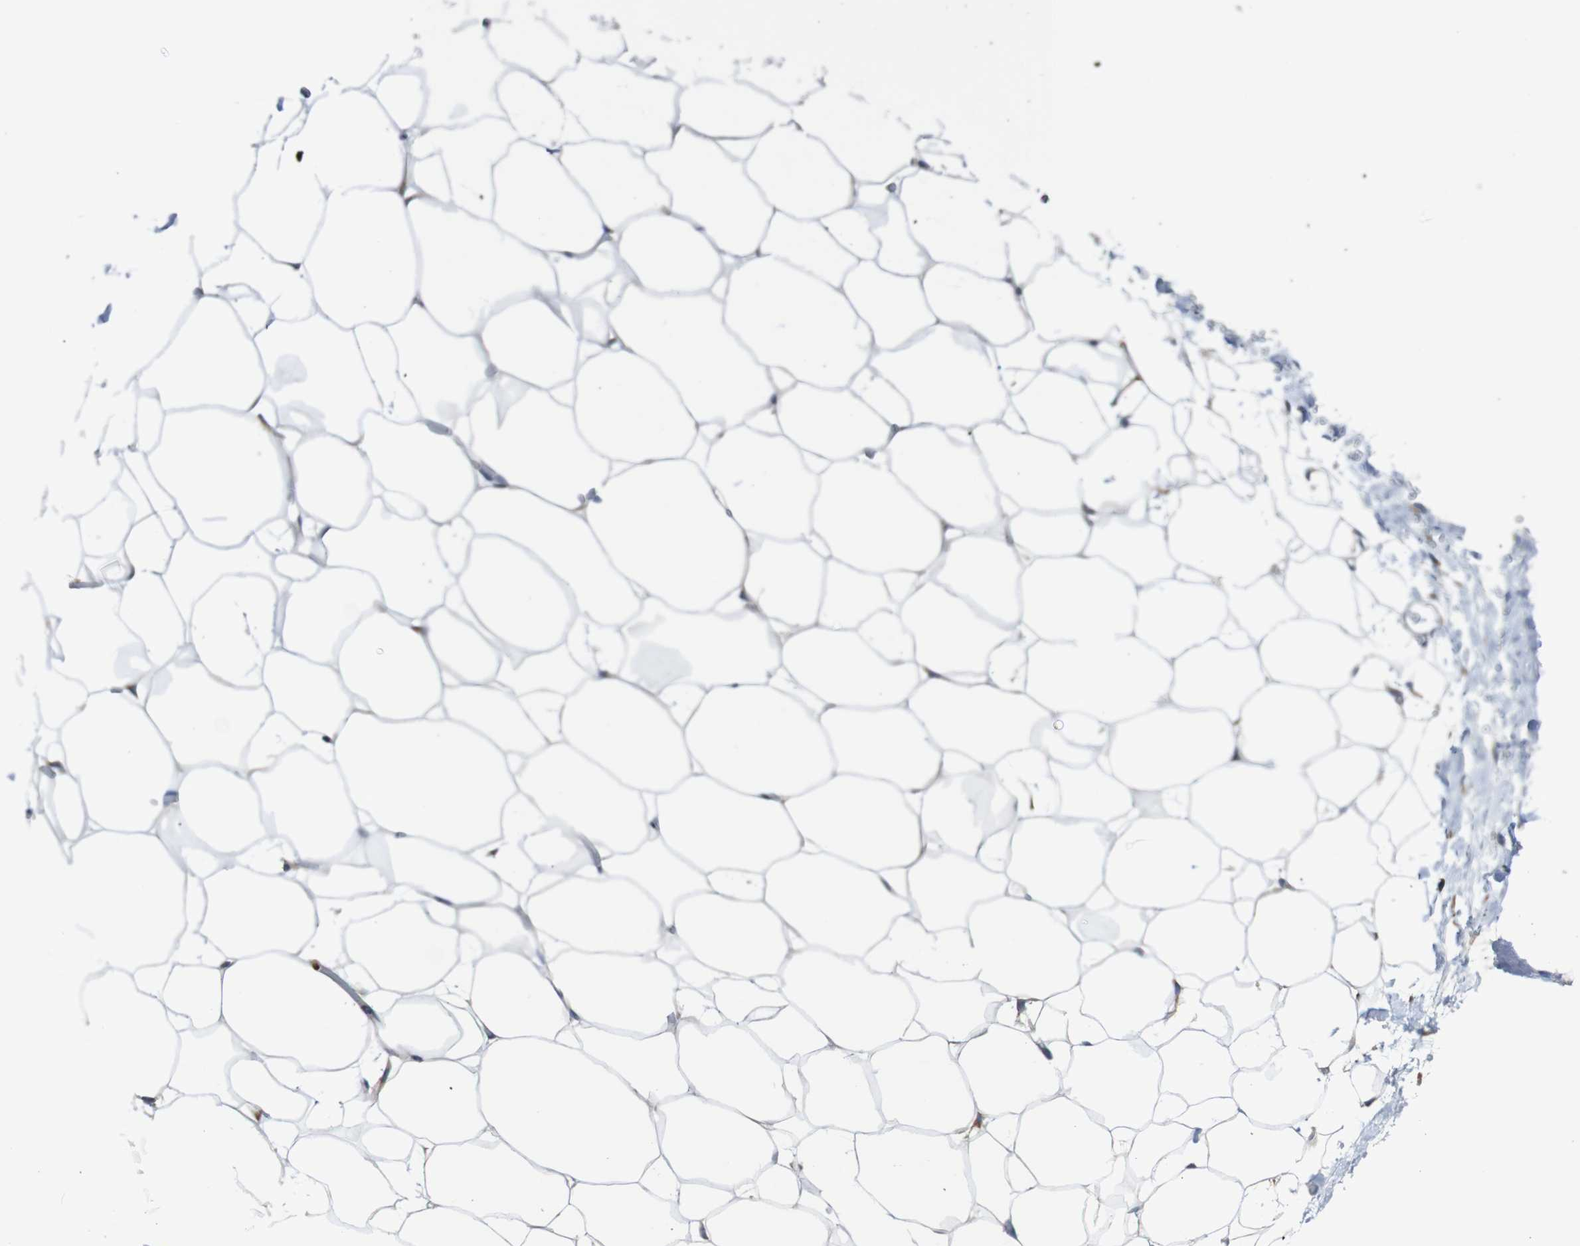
{"staining": {"intensity": "negative", "quantity": "none", "location": "none"}, "tissue": "adipose tissue", "cell_type": "Adipocytes", "image_type": "normal", "snomed": [{"axis": "morphology", "description": "Normal tissue, NOS"}, {"axis": "topography", "description": "Breast"}, {"axis": "topography", "description": "Adipose tissue"}], "caption": "Protein analysis of normal adipose tissue exhibits no significant positivity in adipocytes. (Stains: DAB (3,3'-diaminobenzidine) immunohistochemistry (IHC) with hematoxylin counter stain, Microscopy: brightfield microscopy at high magnification).", "gene": "ST8SIA6", "patient": {"sex": "female", "age": 25}}